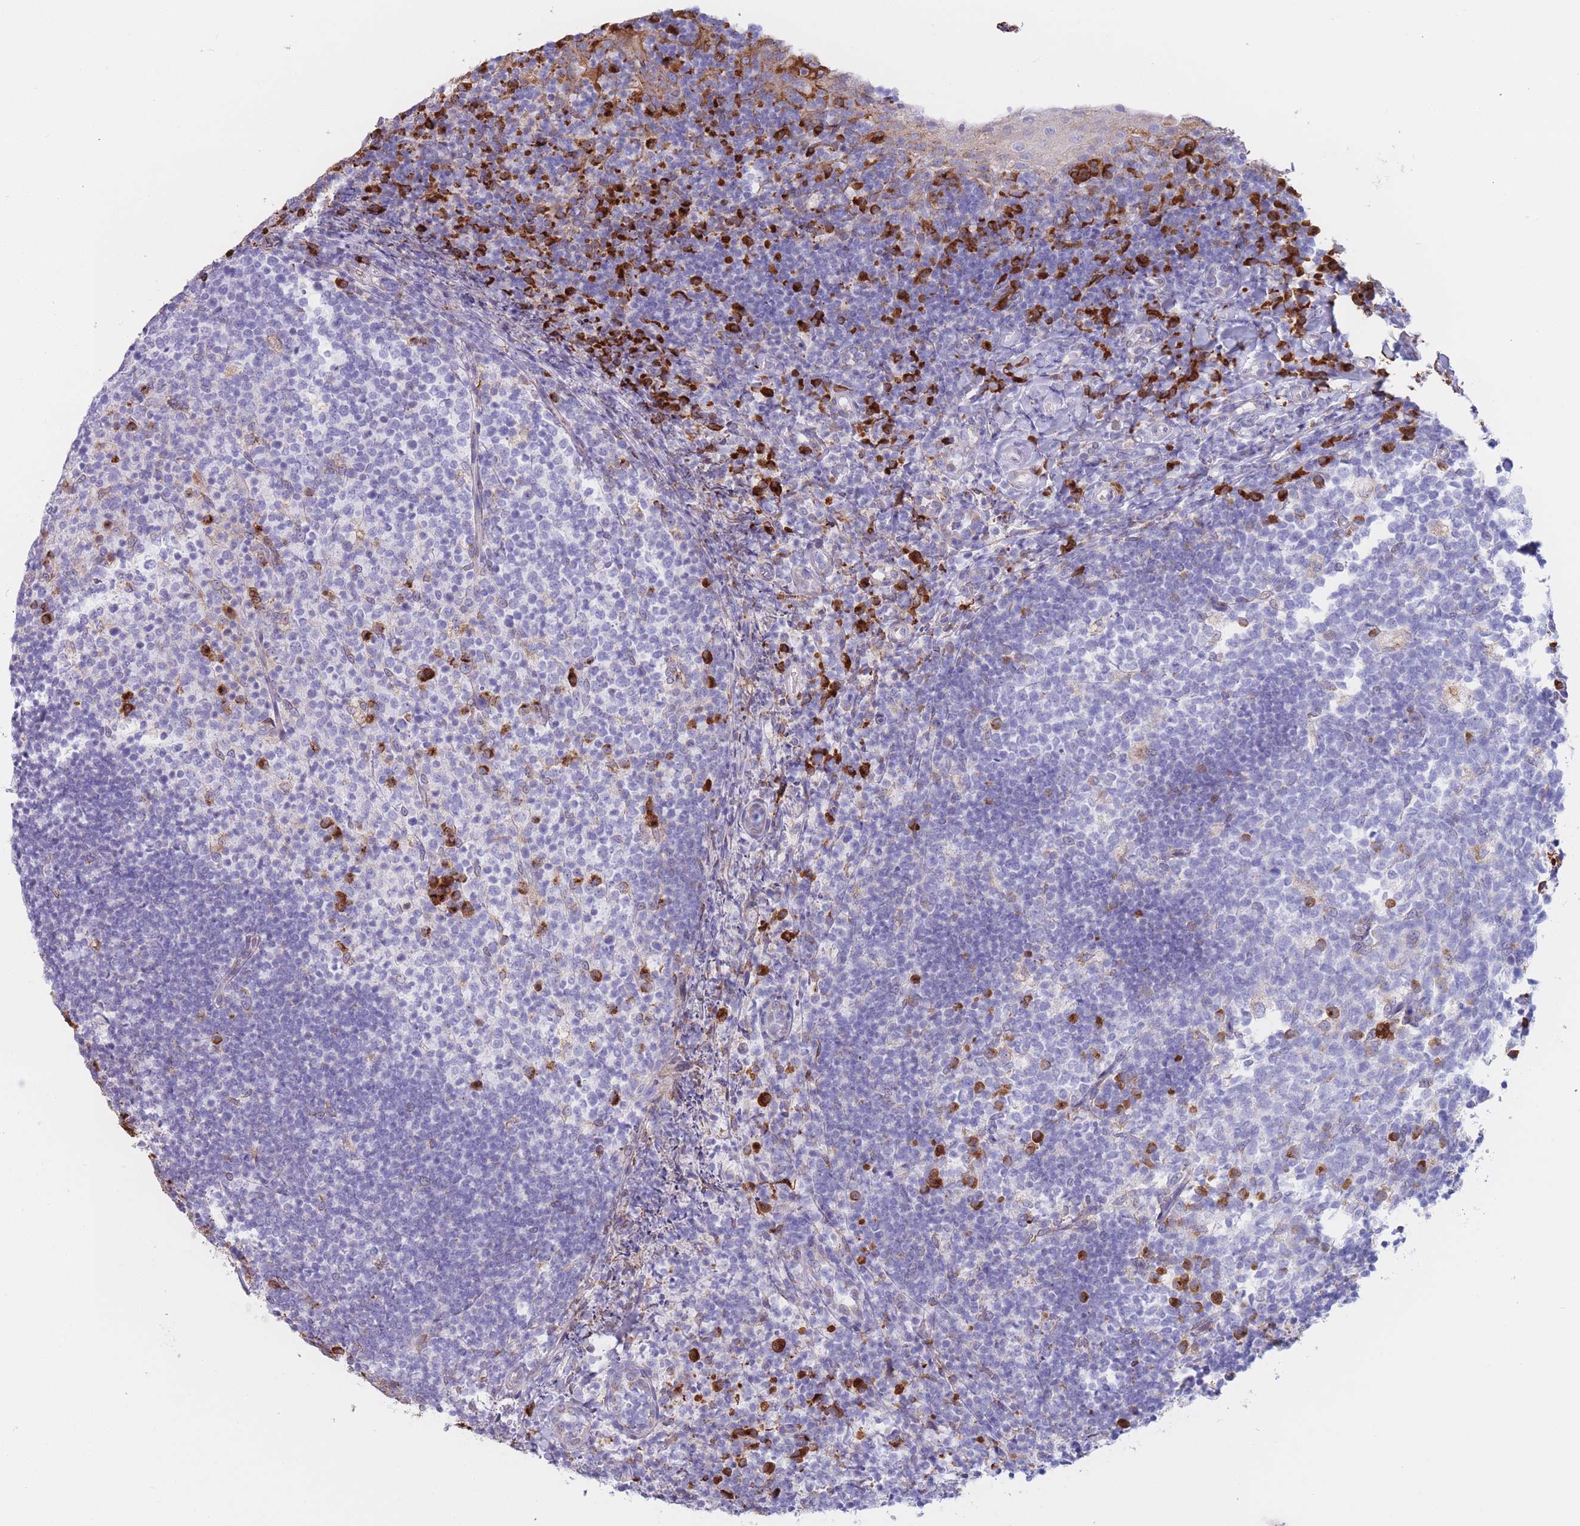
{"staining": {"intensity": "strong", "quantity": "<25%", "location": "cytoplasmic/membranous"}, "tissue": "tonsil", "cell_type": "Germinal center cells", "image_type": "normal", "snomed": [{"axis": "morphology", "description": "Normal tissue, NOS"}, {"axis": "topography", "description": "Tonsil"}], "caption": "Immunohistochemistry (IHC) (DAB) staining of benign human tonsil shows strong cytoplasmic/membranous protein staining in about <25% of germinal center cells.", "gene": "MRPL30", "patient": {"sex": "female", "age": 10}}